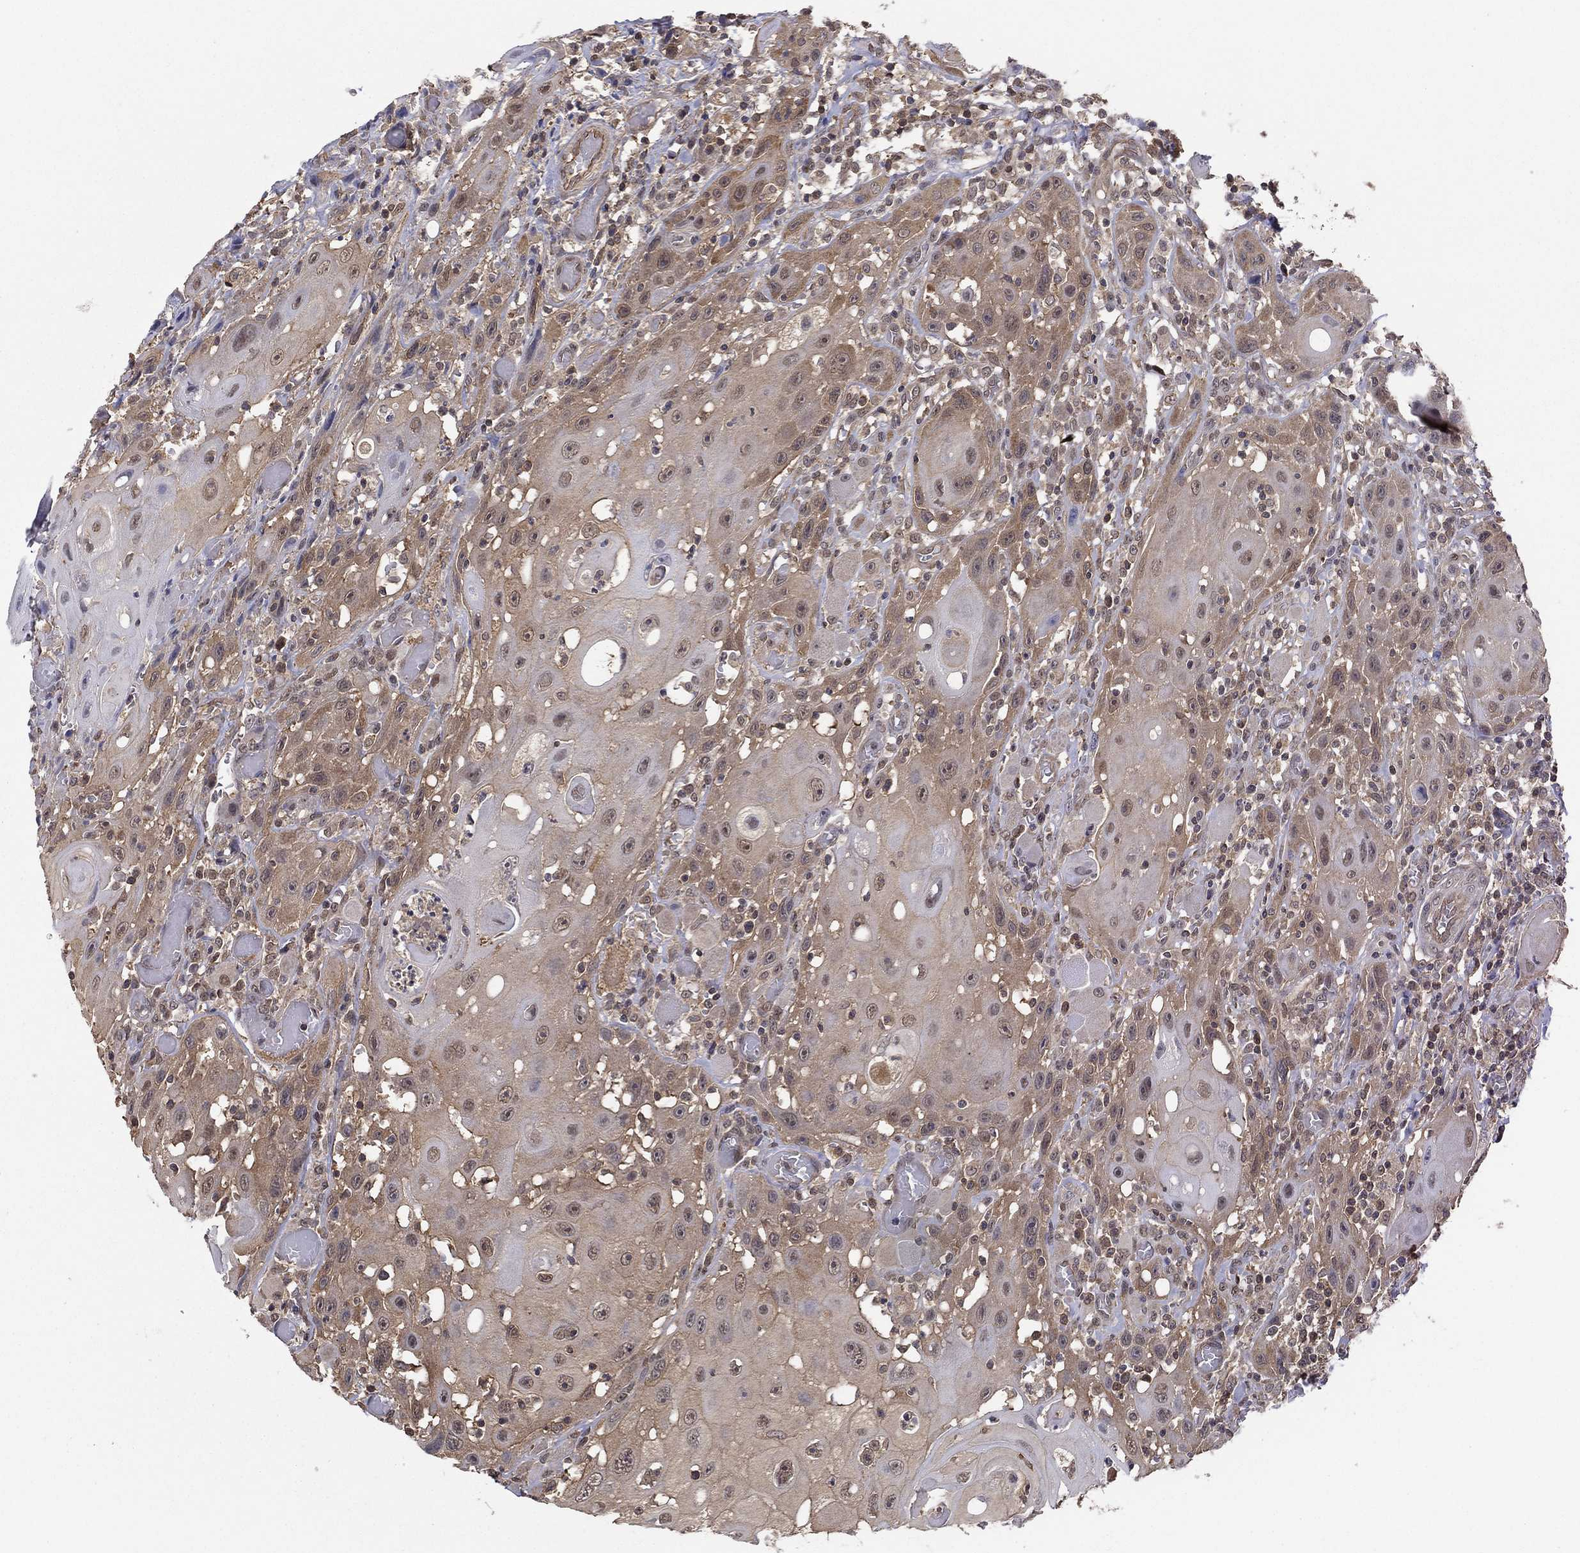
{"staining": {"intensity": "weak", "quantity": "25%-75%", "location": "cytoplasmic/membranous"}, "tissue": "head and neck cancer", "cell_type": "Tumor cells", "image_type": "cancer", "snomed": [{"axis": "morphology", "description": "Normal tissue, NOS"}, {"axis": "morphology", "description": "Squamous cell carcinoma, NOS"}, {"axis": "topography", "description": "Oral tissue"}, {"axis": "topography", "description": "Head-Neck"}], "caption": "The photomicrograph demonstrates staining of head and neck cancer, revealing weak cytoplasmic/membranous protein expression (brown color) within tumor cells. (DAB IHC, brown staining for protein, blue staining for nuclei).", "gene": "RNF114", "patient": {"sex": "male", "age": 71}}